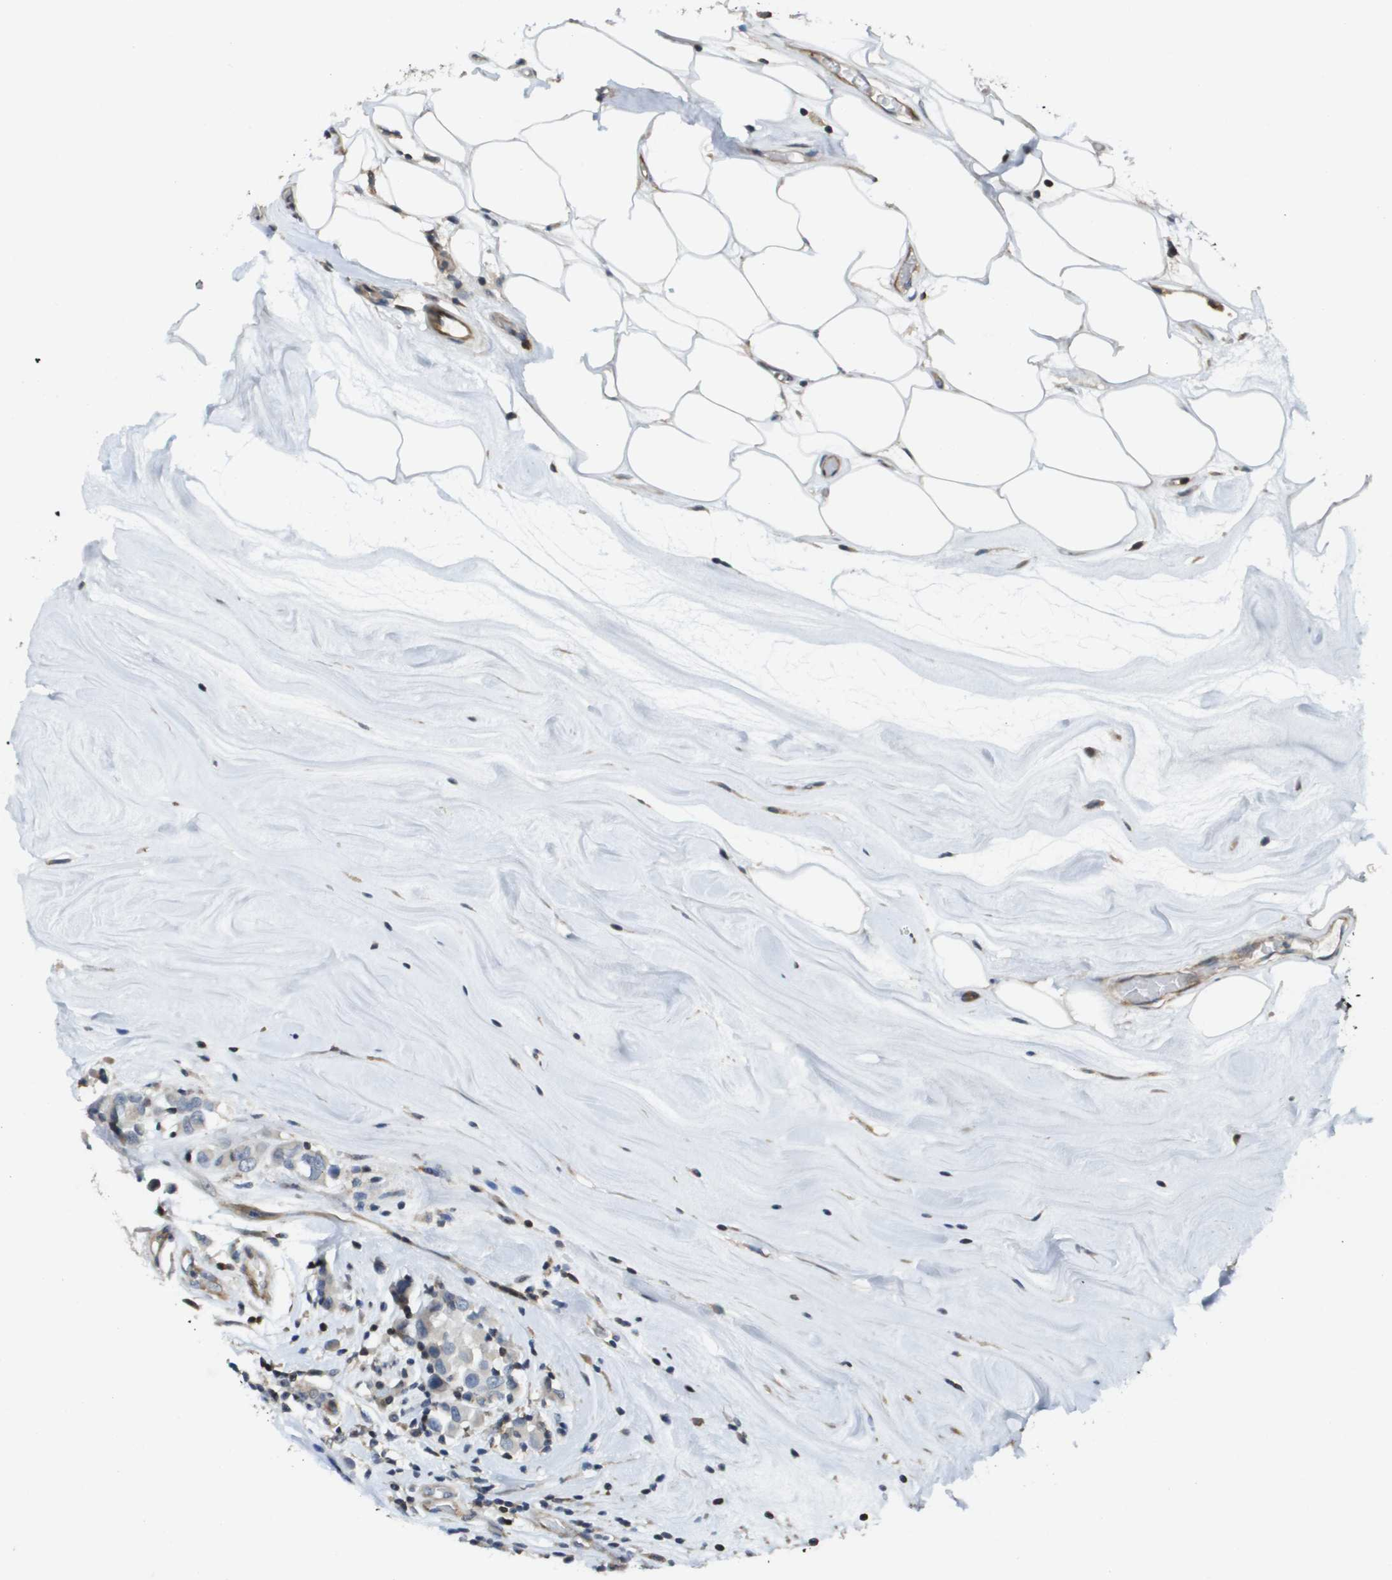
{"staining": {"intensity": "negative", "quantity": "none", "location": "none"}, "tissue": "breast cancer", "cell_type": "Tumor cells", "image_type": "cancer", "snomed": [{"axis": "morphology", "description": "Duct carcinoma"}, {"axis": "topography", "description": "Breast"}], "caption": "An IHC photomicrograph of breast cancer (infiltrating ductal carcinoma) is shown. There is no staining in tumor cells of breast cancer (infiltrating ductal carcinoma). The staining was performed using DAB to visualize the protein expression in brown, while the nuclei were stained in blue with hematoxylin (Magnification: 20x).", "gene": "SCN4B", "patient": {"sex": "female", "age": 61}}